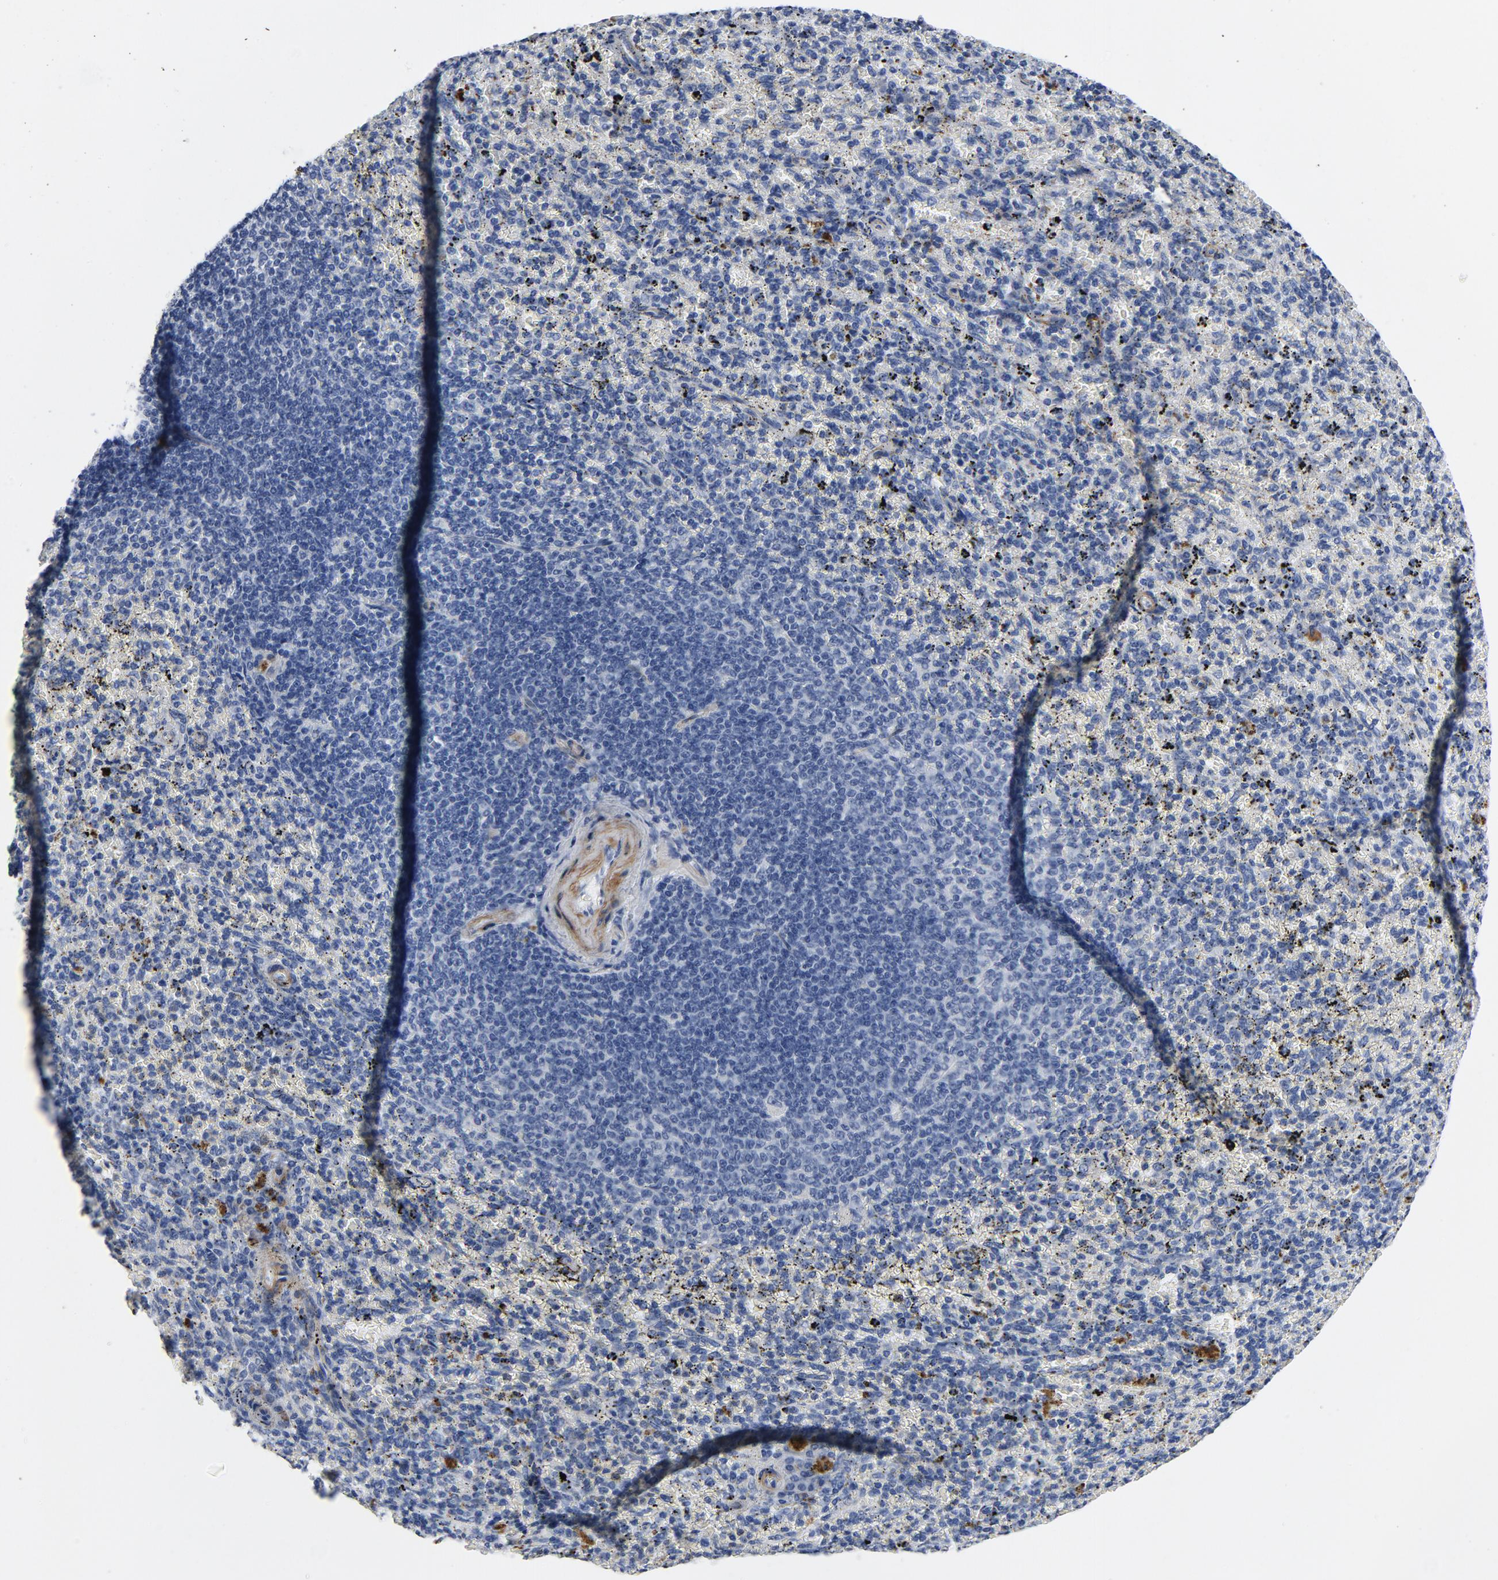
{"staining": {"intensity": "negative", "quantity": "none", "location": "none"}, "tissue": "spleen", "cell_type": "Cells in red pulp", "image_type": "normal", "snomed": [{"axis": "morphology", "description": "Normal tissue, NOS"}, {"axis": "topography", "description": "Spleen"}], "caption": "Immunohistochemistry (IHC) of benign human spleen demonstrates no expression in cells in red pulp.", "gene": "LAMC1", "patient": {"sex": "female", "age": 43}}